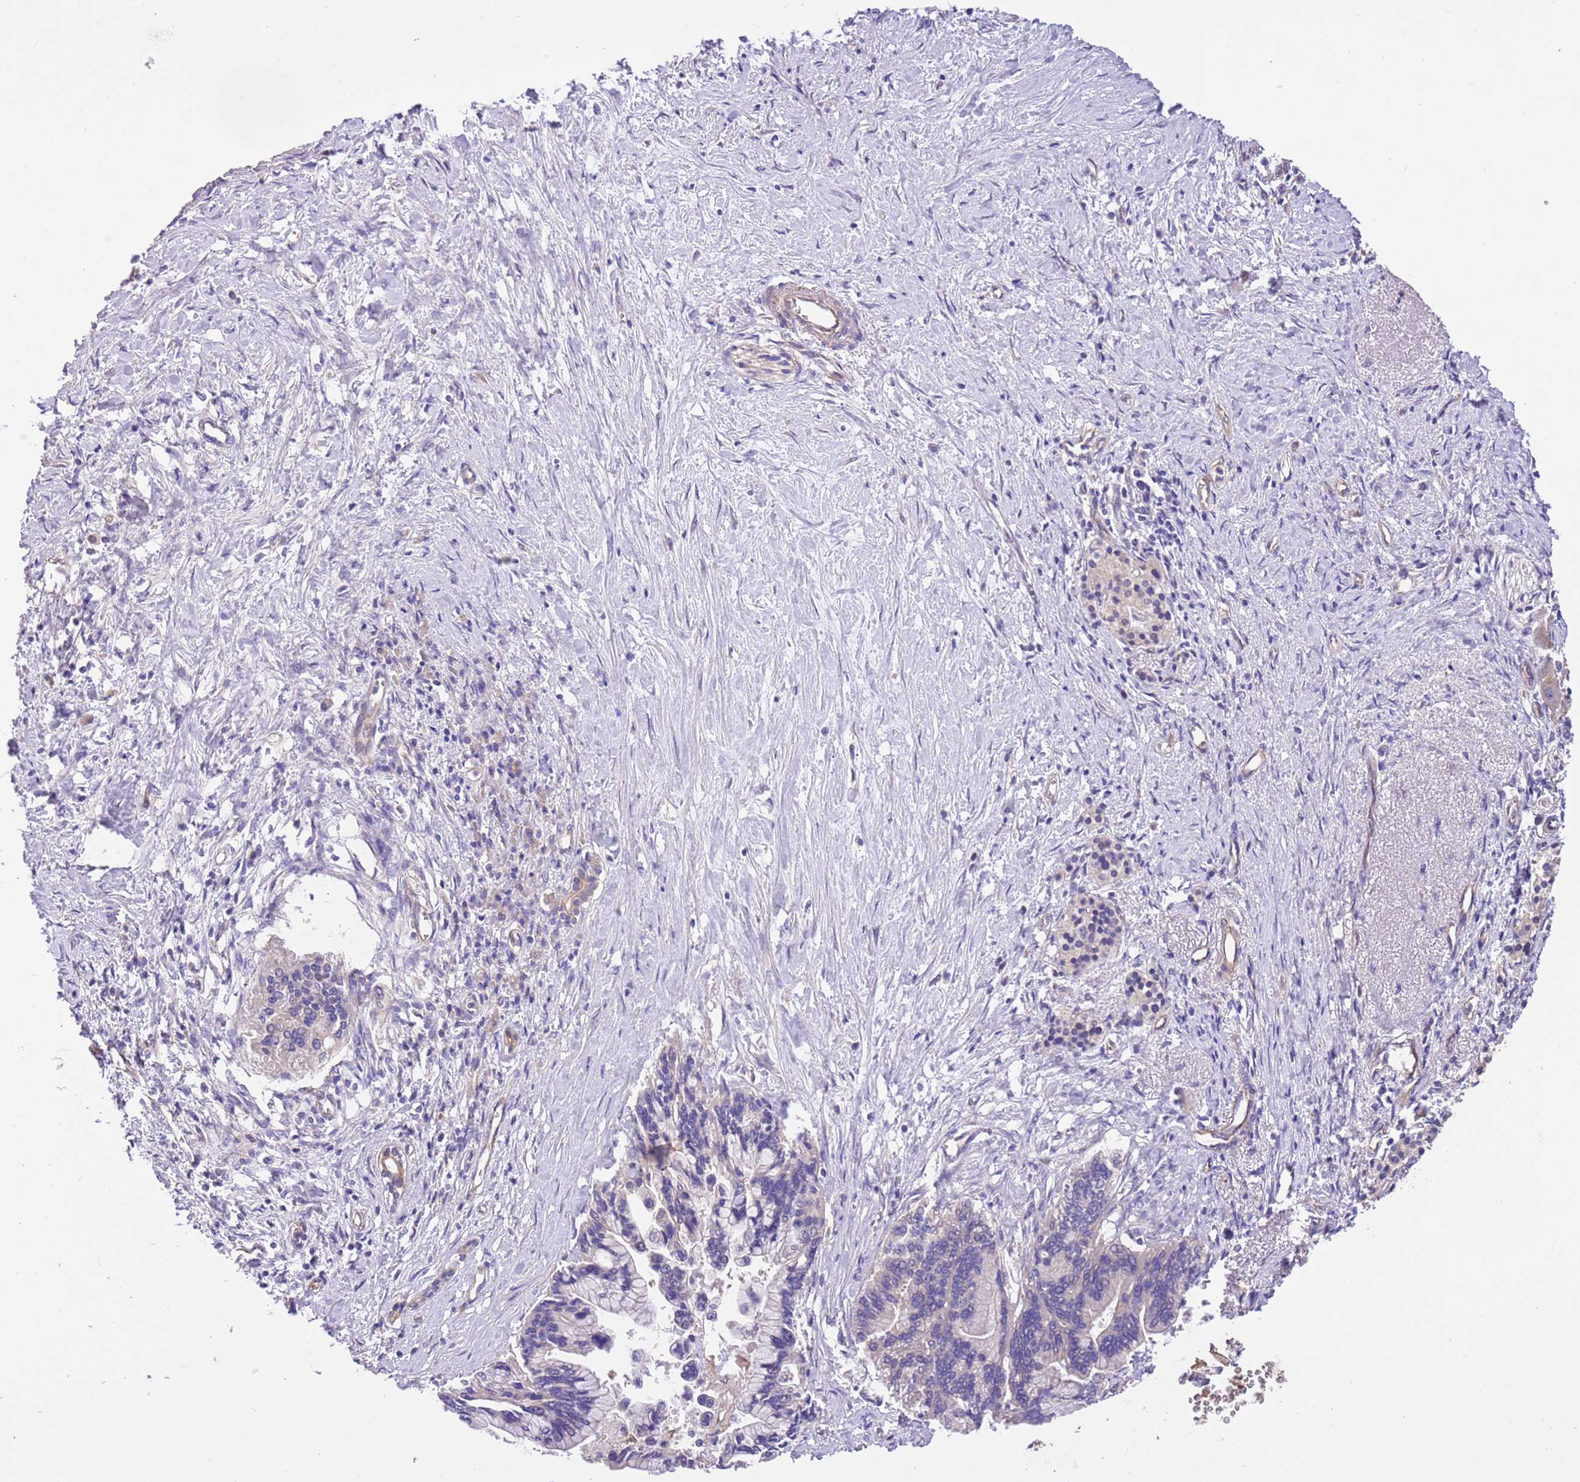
{"staining": {"intensity": "negative", "quantity": "none", "location": "none"}, "tissue": "pancreatic cancer", "cell_type": "Tumor cells", "image_type": "cancer", "snomed": [{"axis": "morphology", "description": "Adenocarcinoma, NOS"}, {"axis": "topography", "description": "Pancreas"}], "caption": "There is no significant positivity in tumor cells of pancreatic cancer.", "gene": "FAM89B", "patient": {"sex": "female", "age": 83}}